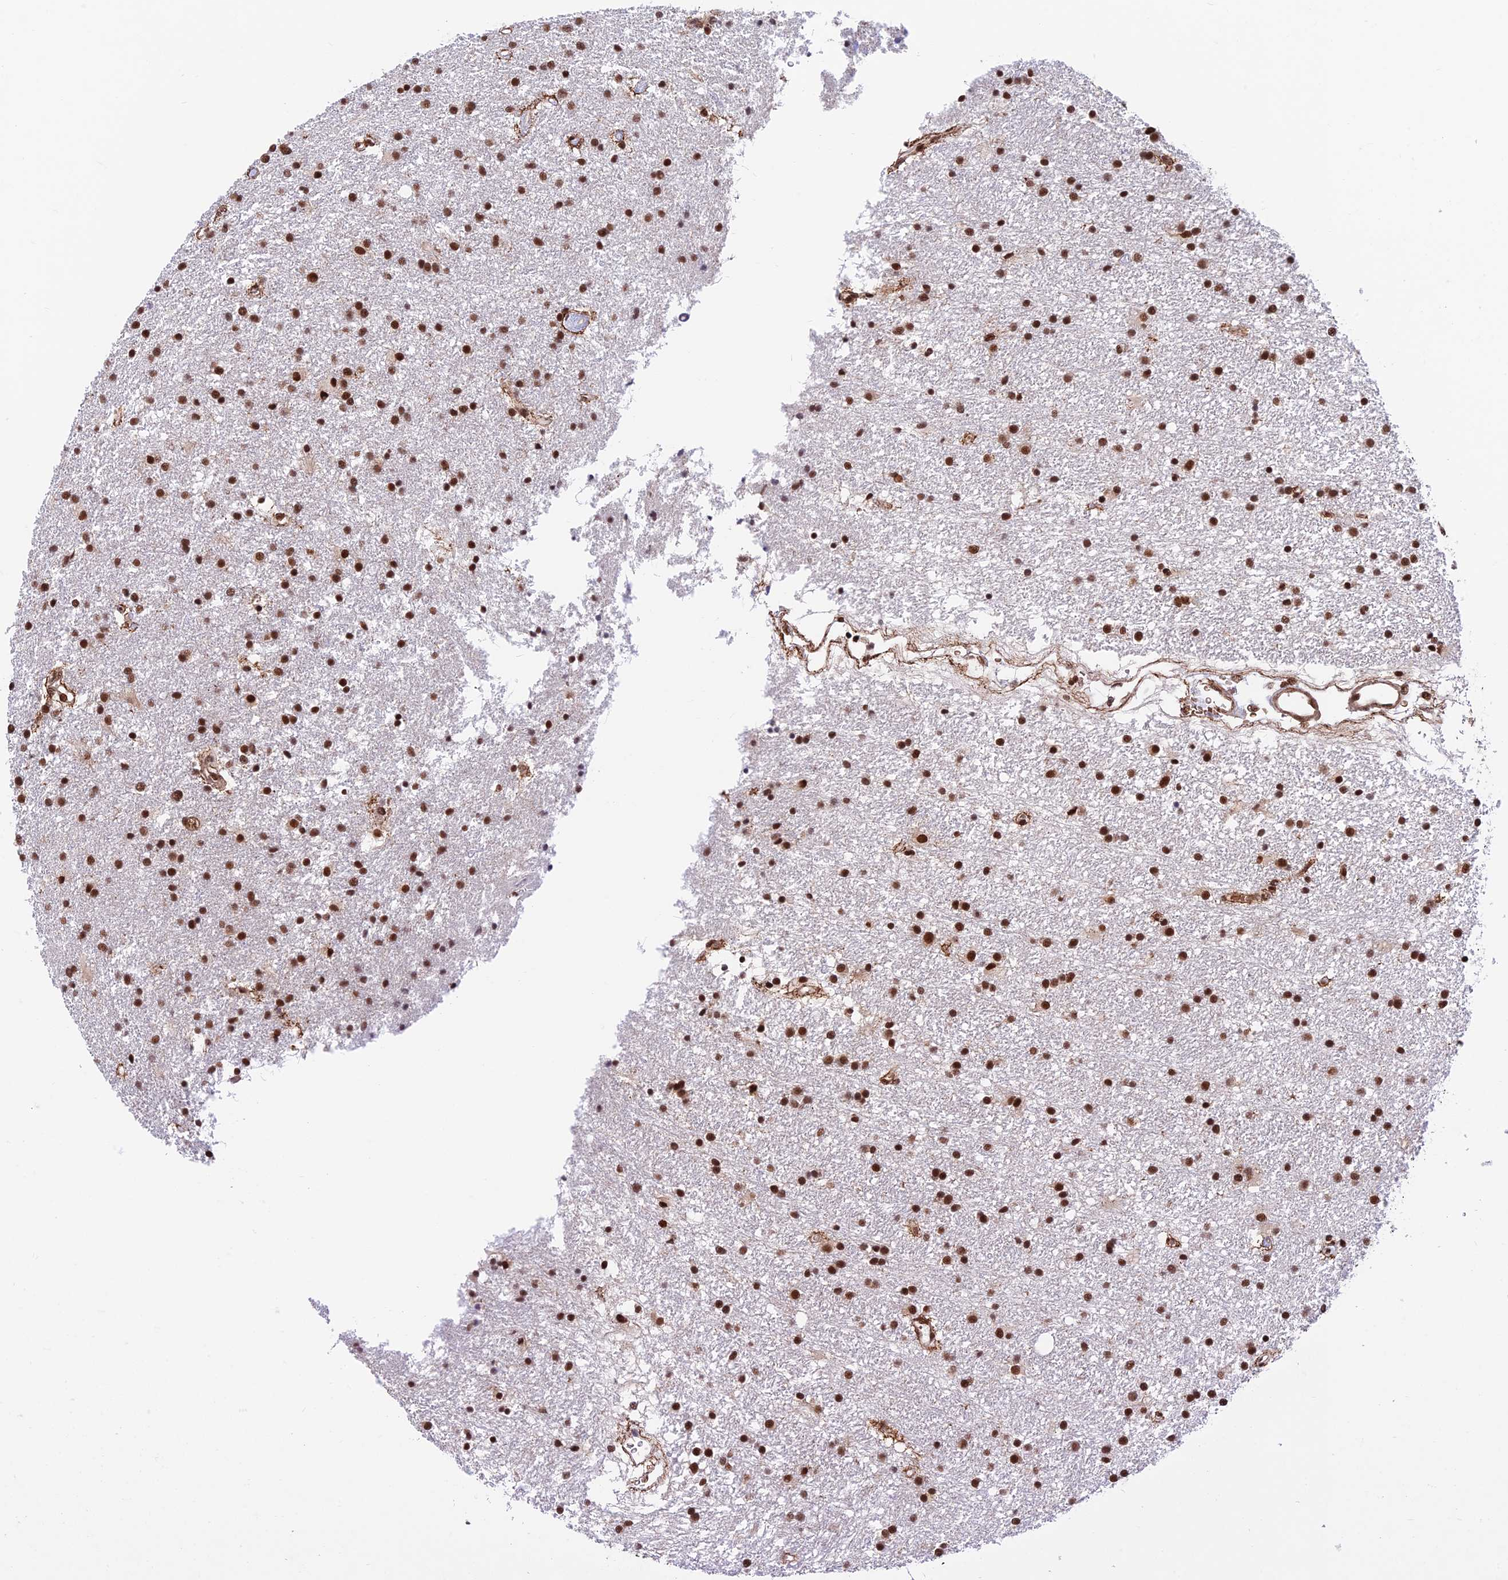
{"staining": {"intensity": "strong", "quantity": ">75%", "location": "nuclear"}, "tissue": "glioma", "cell_type": "Tumor cells", "image_type": "cancer", "snomed": [{"axis": "morphology", "description": "Glioma, malignant, High grade"}, {"axis": "topography", "description": "Brain"}], "caption": "Glioma stained with a protein marker shows strong staining in tumor cells.", "gene": "RBM42", "patient": {"sex": "male", "age": 77}}